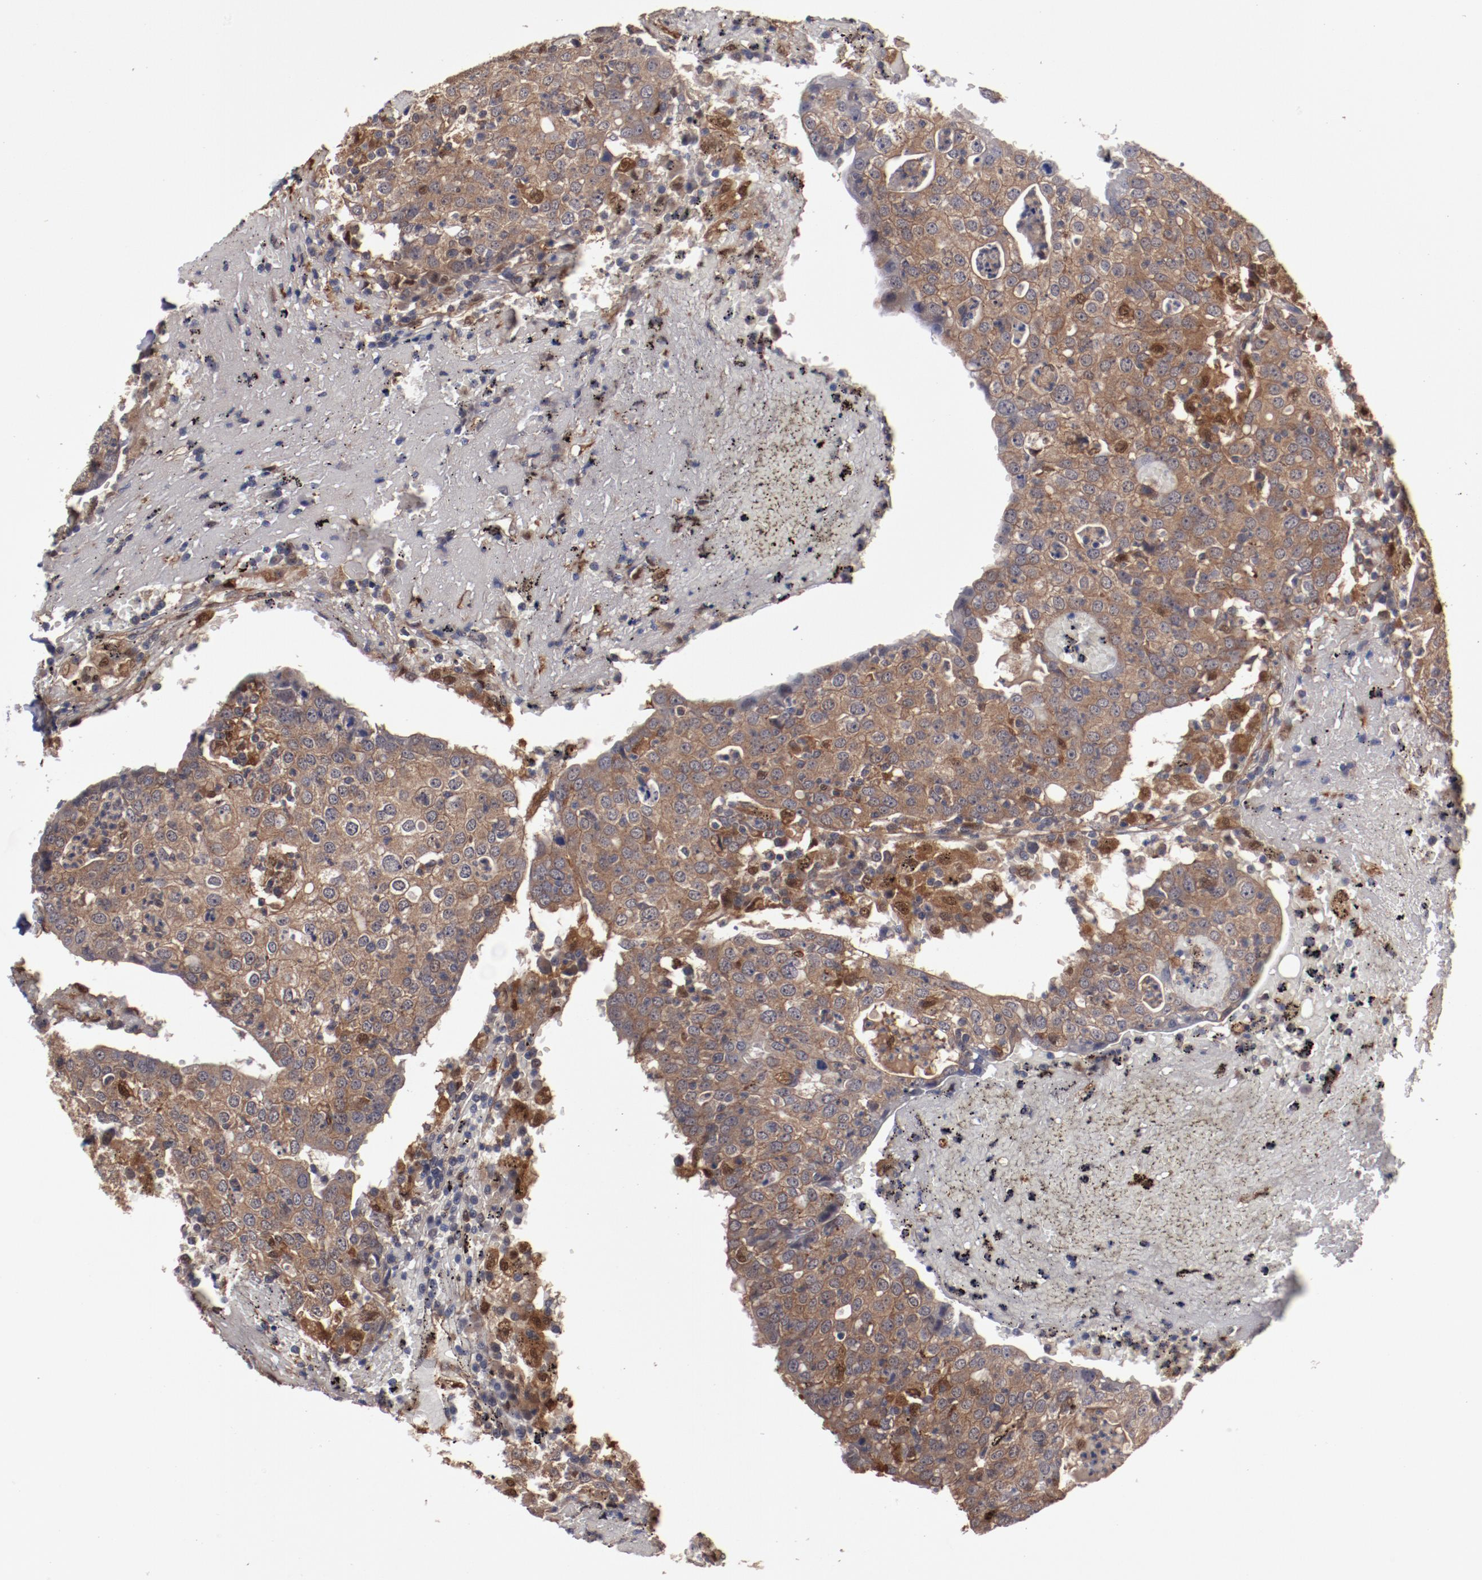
{"staining": {"intensity": "moderate", "quantity": ">75%", "location": "cytoplasmic/membranous"}, "tissue": "head and neck cancer", "cell_type": "Tumor cells", "image_type": "cancer", "snomed": [{"axis": "morphology", "description": "Adenocarcinoma, NOS"}, {"axis": "topography", "description": "Salivary gland"}, {"axis": "topography", "description": "Head-Neck"}], "caption": "A photomicrograph of human head and neck cancer stained for a protein exhibits moderate cytoplasmic/membranous brown staining in tumor cells. (DAB (3,3'-diaminobenzidine) IHC with brightfield microscopy, high magnification).", "gene": "DNAAF2", "patient": {"sex": "female", "age": 65}}